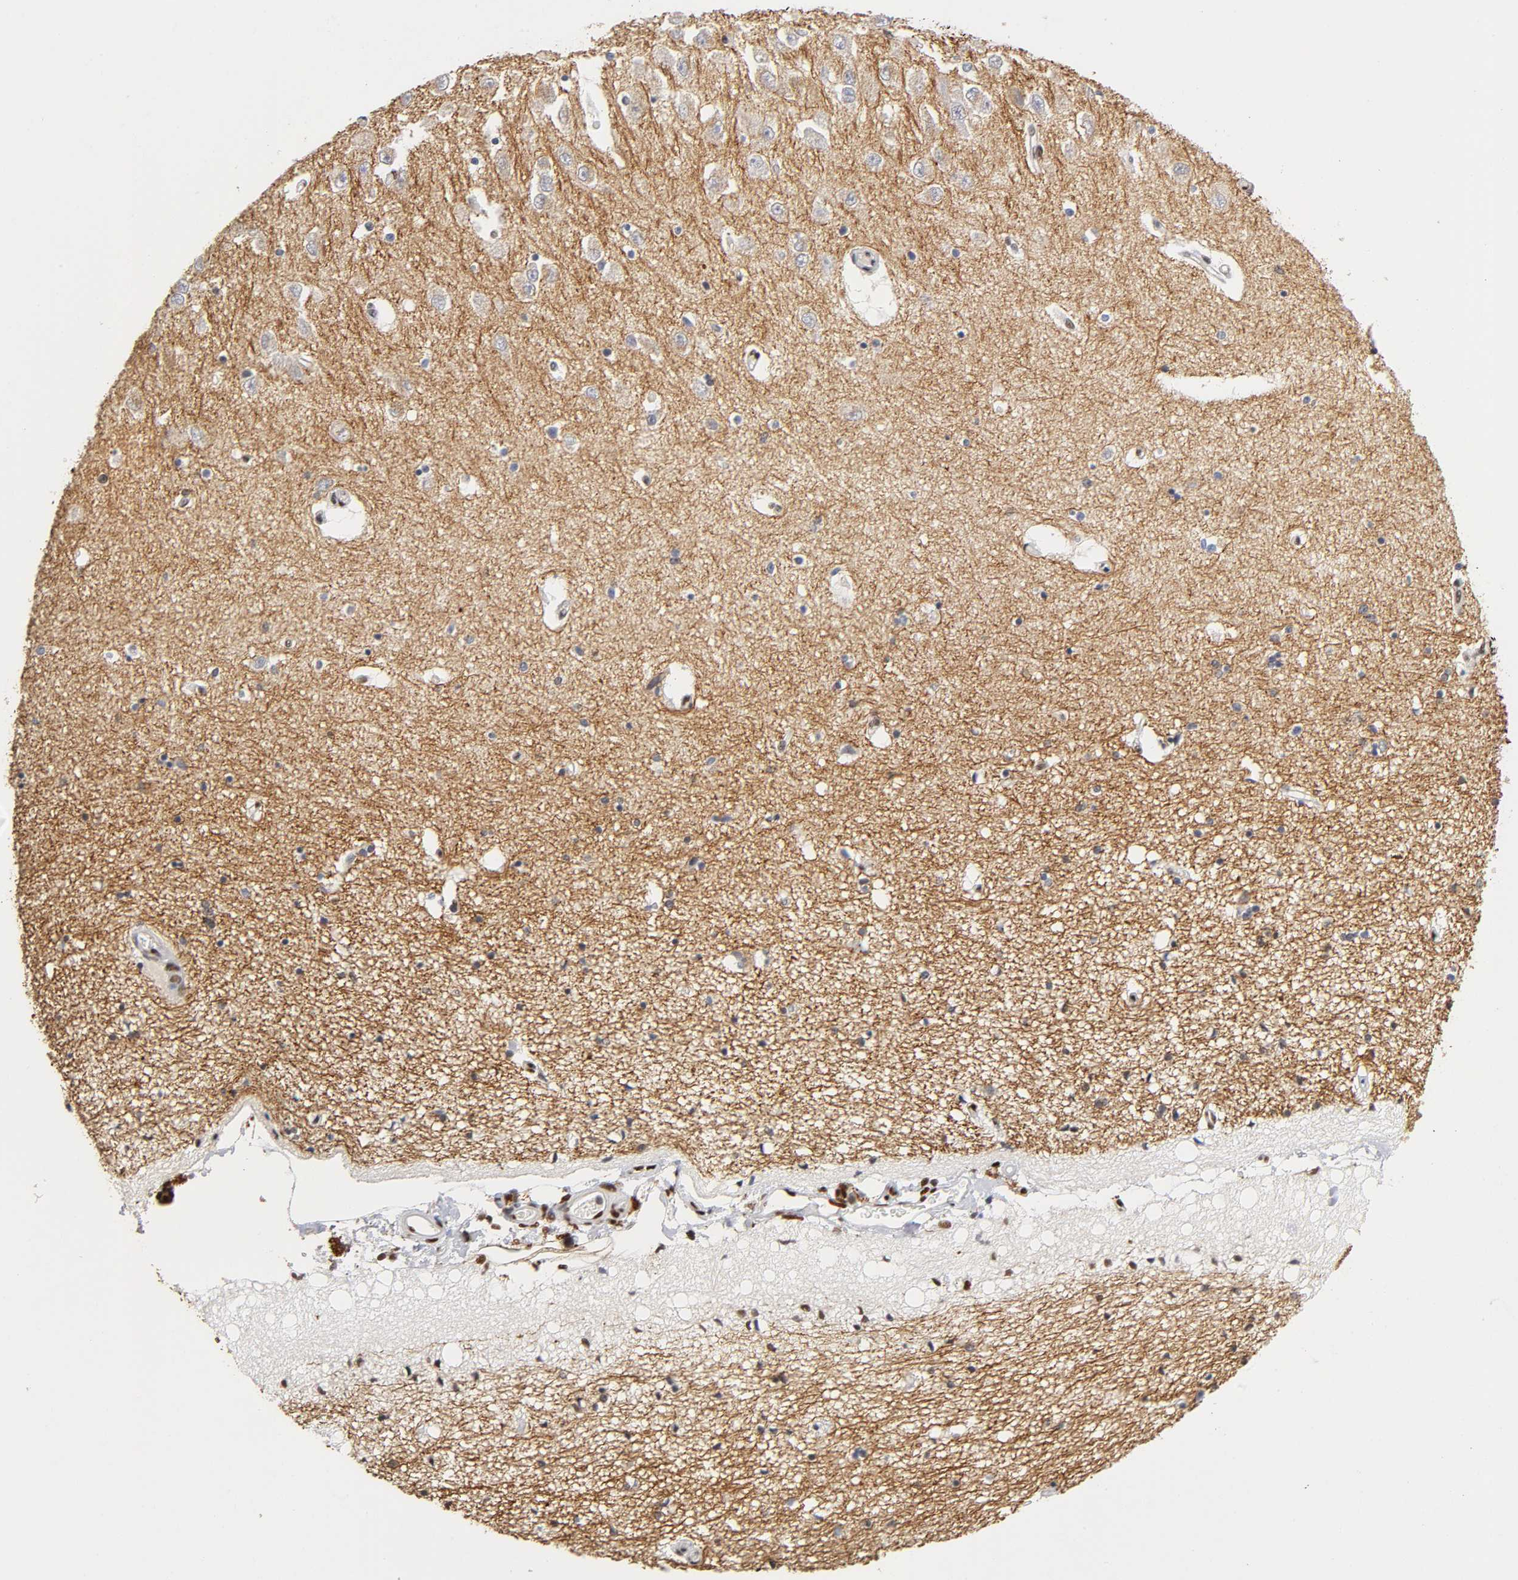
{"staining": {"intensity": "weak", "quantity": "<25%", "location": "nuclear"}, "tissue": "hippocampus", "cell_type": "Glial cells", "image_type": "normal", "snomed": [{"axis": "morphology", "description": "Normal tissue, NOS"}, {"axis": "topography", "description": "Hippocampus"}], "caption": "Hippocampus stained for a protein using IHC demonstrates no staining glial cells.", "gene": "NR3C1", "patient": {"sex": "female", "age": 54}}